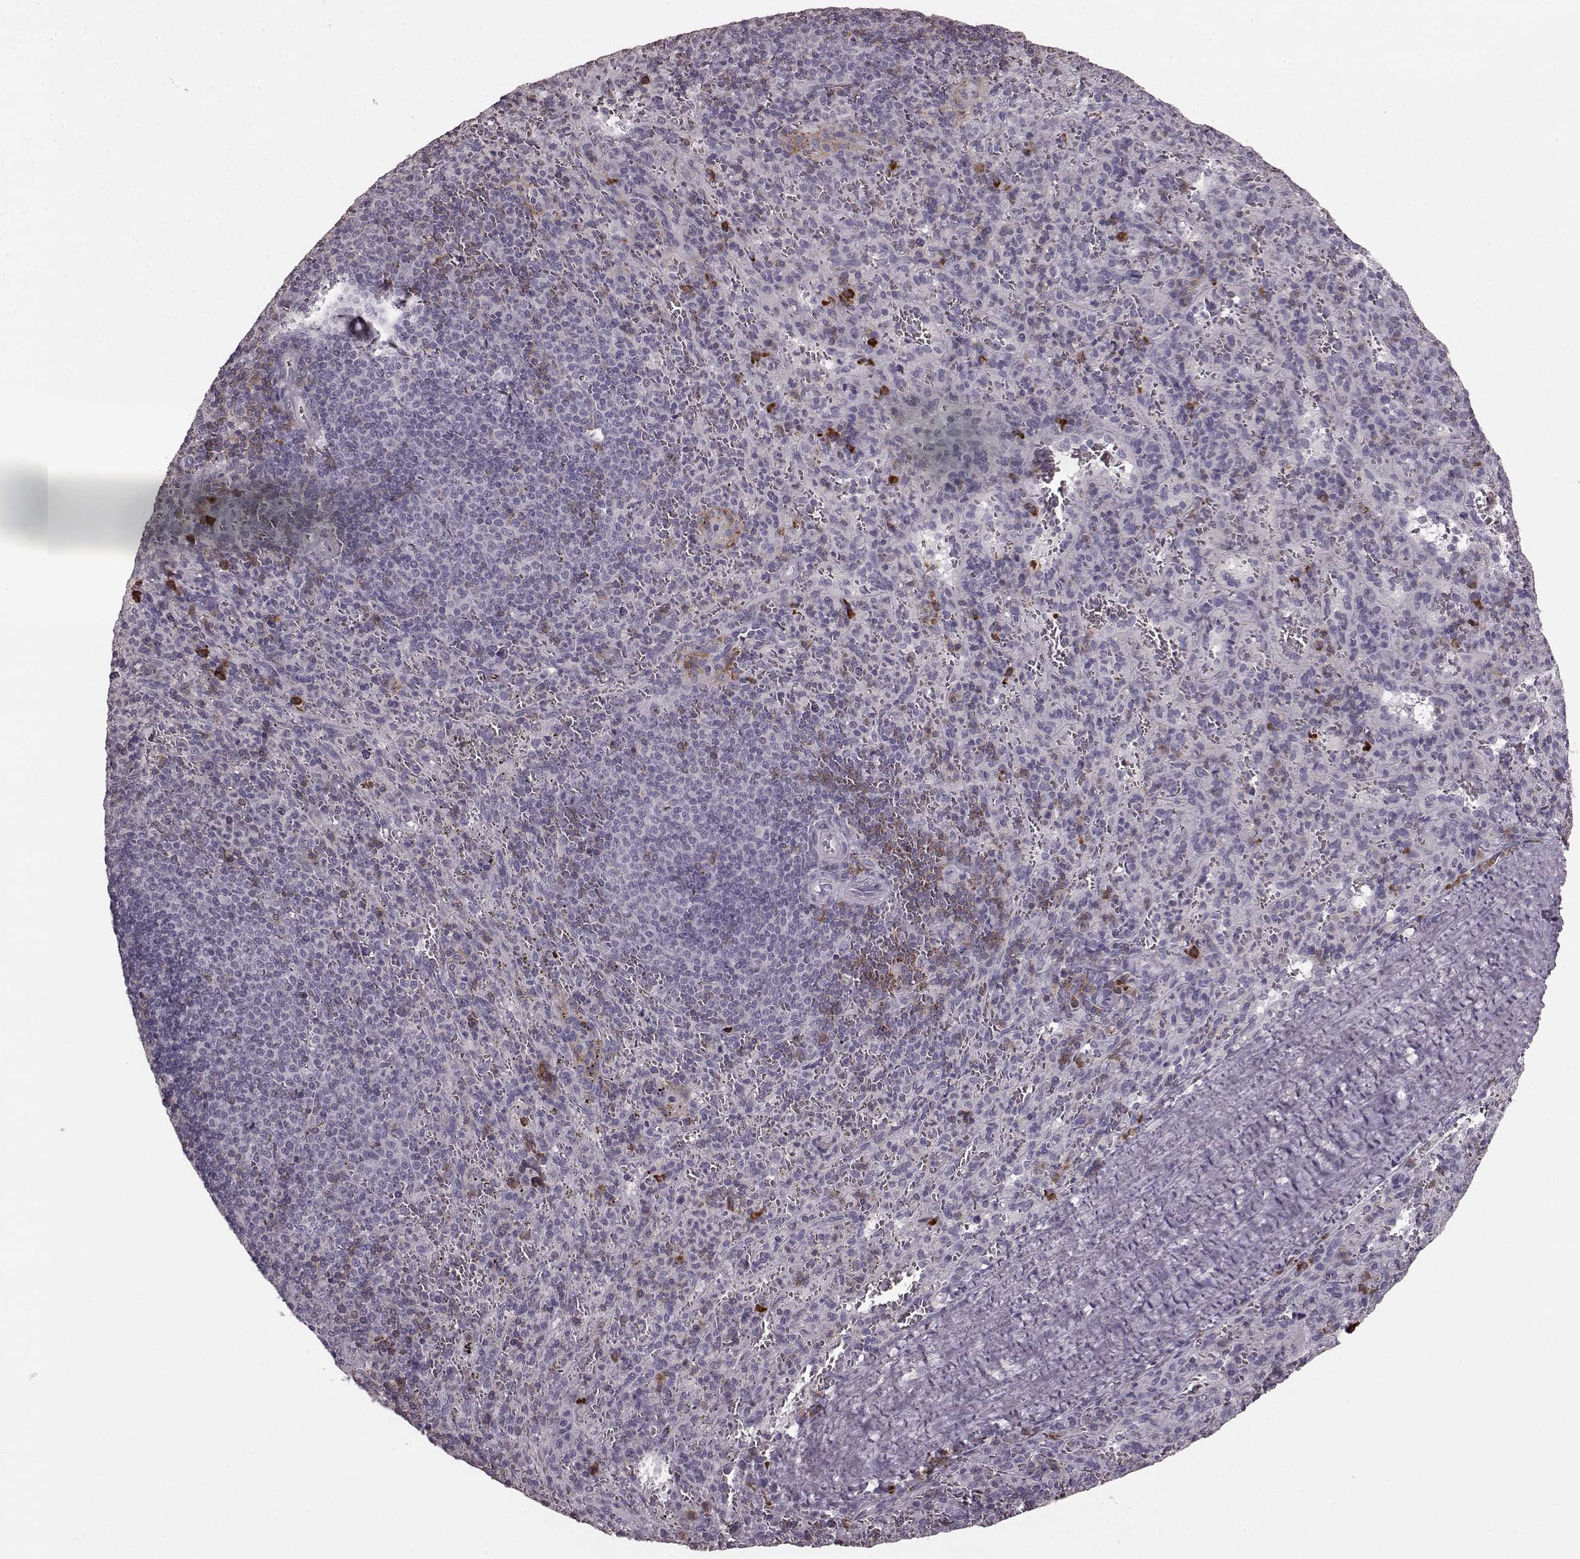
{"staining": {"intensity": "moderate", "quantity": "<25%", "location": "cytoplasmic/membranous"}, "tissue": "spleen", "cell_type": "Cells in red pulp", "image_type": "normal", "snomed": [{"axis": "morphology", "description": "Normal tissue, NOS"}, {"axis": "topography", "description": "Spleen"}], "caption": "Immunohistochemical staining of unremarkable spleen demonstrates <25% levels of moderate cytoplasmic/membranous protein positivity in about <25% of cells in red pulp. (IHC, brightfield microscopy, high magnification).", "gene": "CD28", "patient": {"sex": "male", "age": 57}}